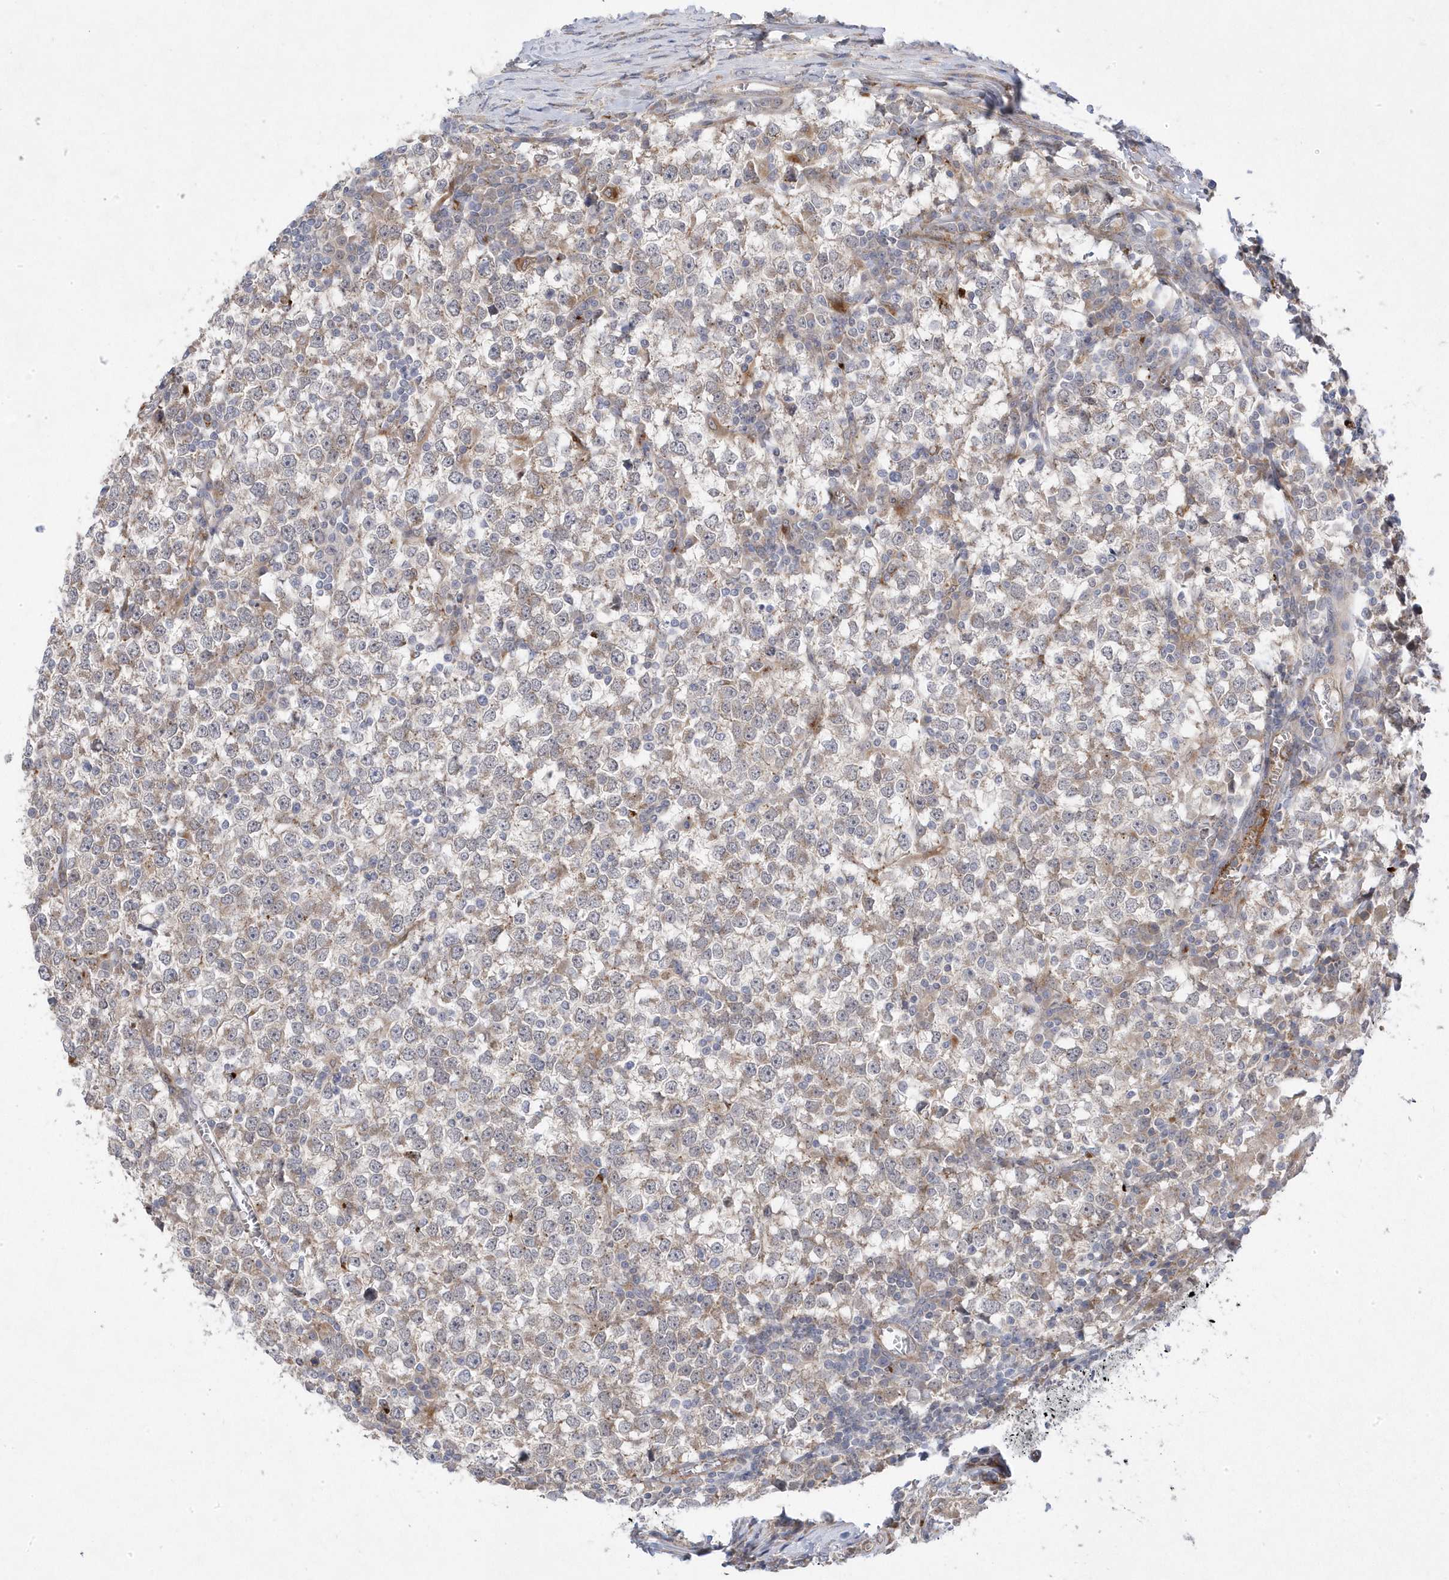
{"staining": {"intensity": "weak", "quantity": "<25%", "location": "cytoplasmic/membranous"}, "tissue": "testis cancer", "cell_type": "Tumor cells", "image_type": "cancer", "snomed": [{"axis": "morphology", "description": "Seminoma, NOS"}, {"axis": "topography", "description": "Testis"}], "caption": "Testis cancer (seminoma) was stained to show a protein in brown. There is no significant expression in tumor cells.", "gene": "ANAPC1", "patient": {"sex": "male", "age": 65}}